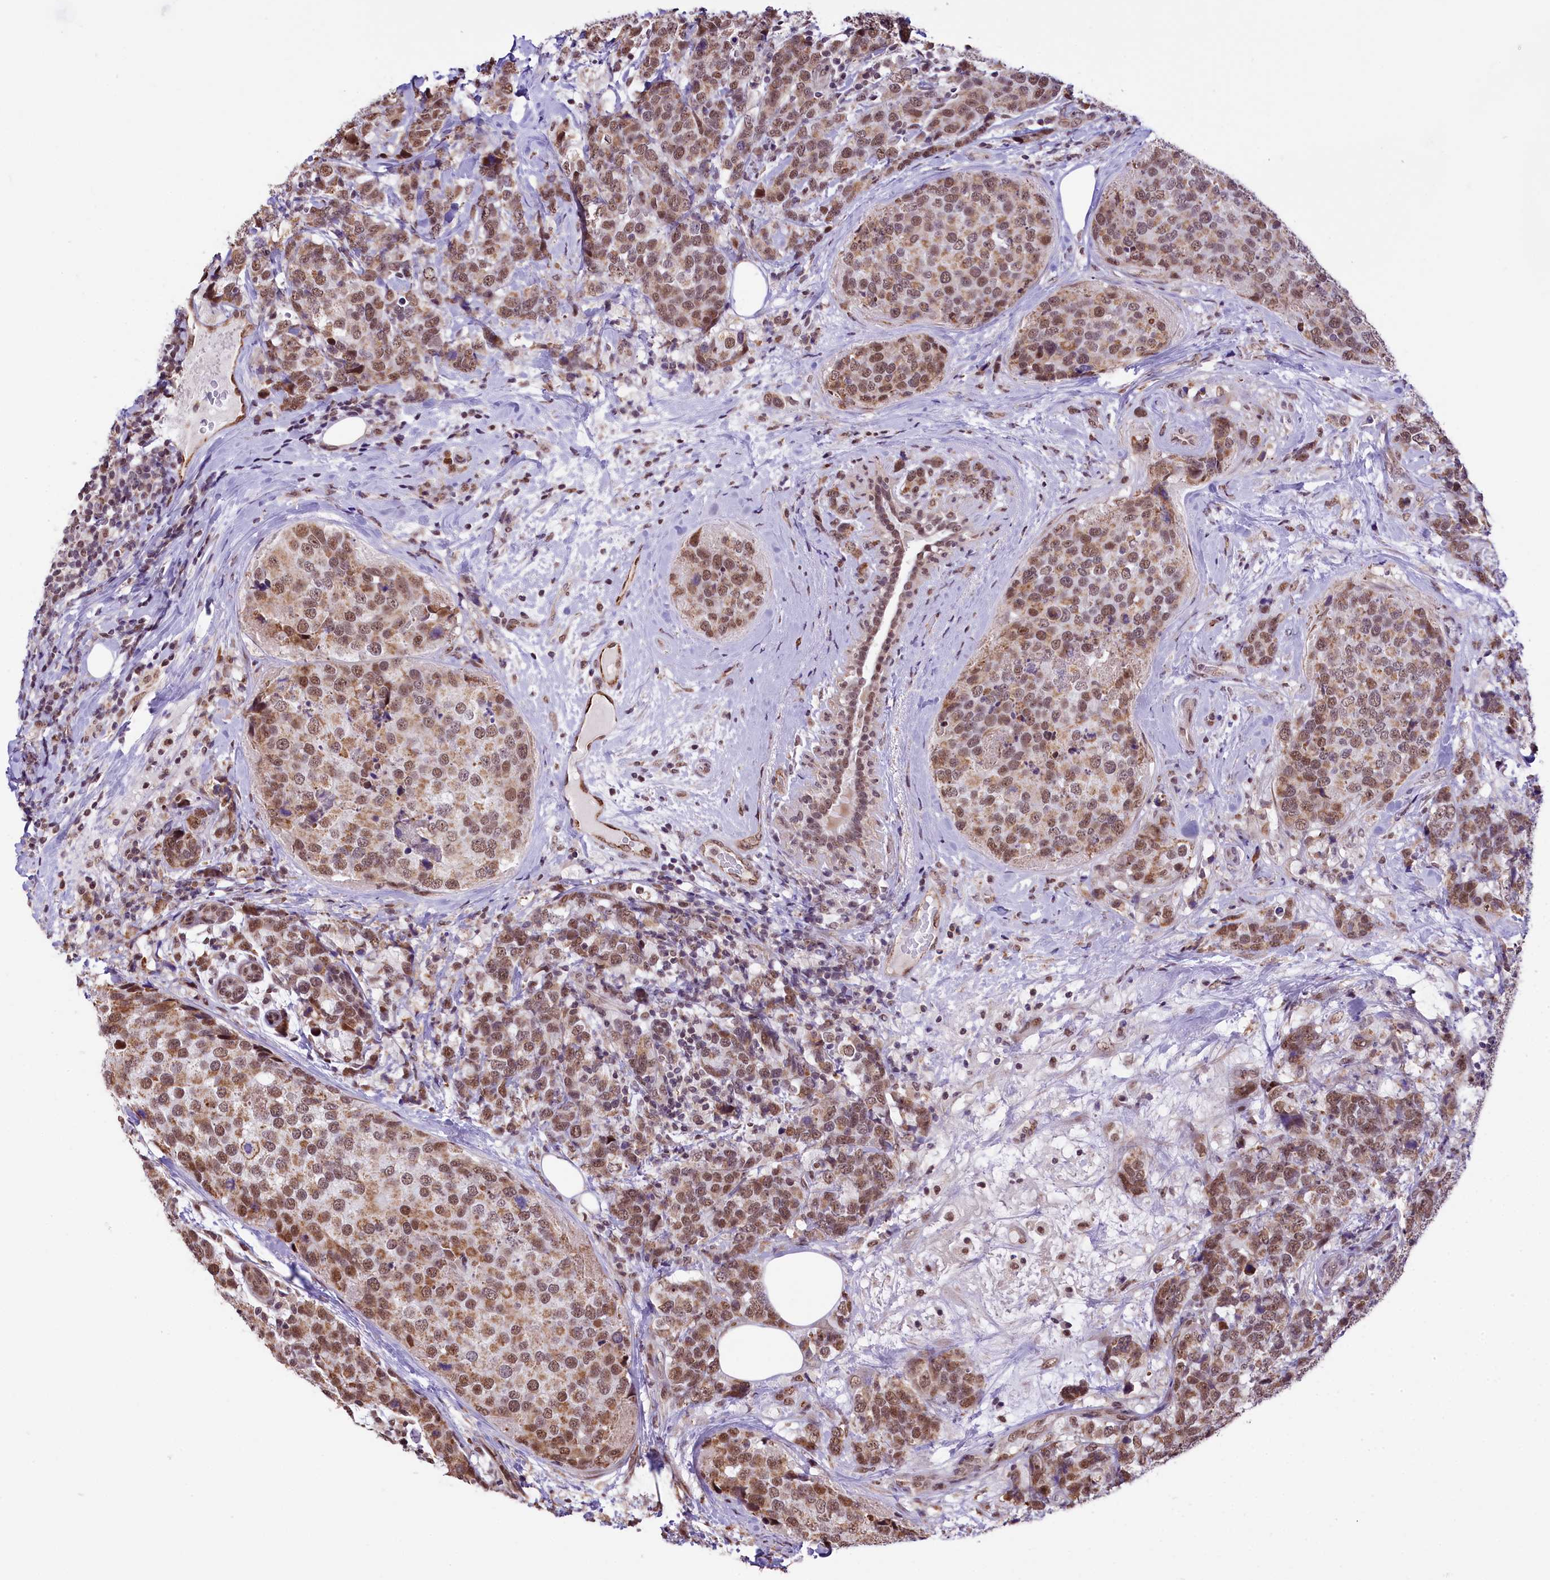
{"staining": {"intensity": "moderate", "quantity": ">75%", "location": "cytoplasmic/membranous,nuclear"}, "tissue": "breast cancer", "cell_type": "Tumor cells", "image_type": "cancer", "snomed": [{"axis": "morphology", "description": "Lobular carcinoma"}, {"axis": "topography", "description": "Breast"}], "caption": "Lobular carcinoma (breast) stained with a brown dye exhibits moderate cytoplasmic/membranous and nuclear positive positivity in approximately >75% of tumor cells.", "gene": "MRPL54", "patient": {"sex": "female", "age": 59}}